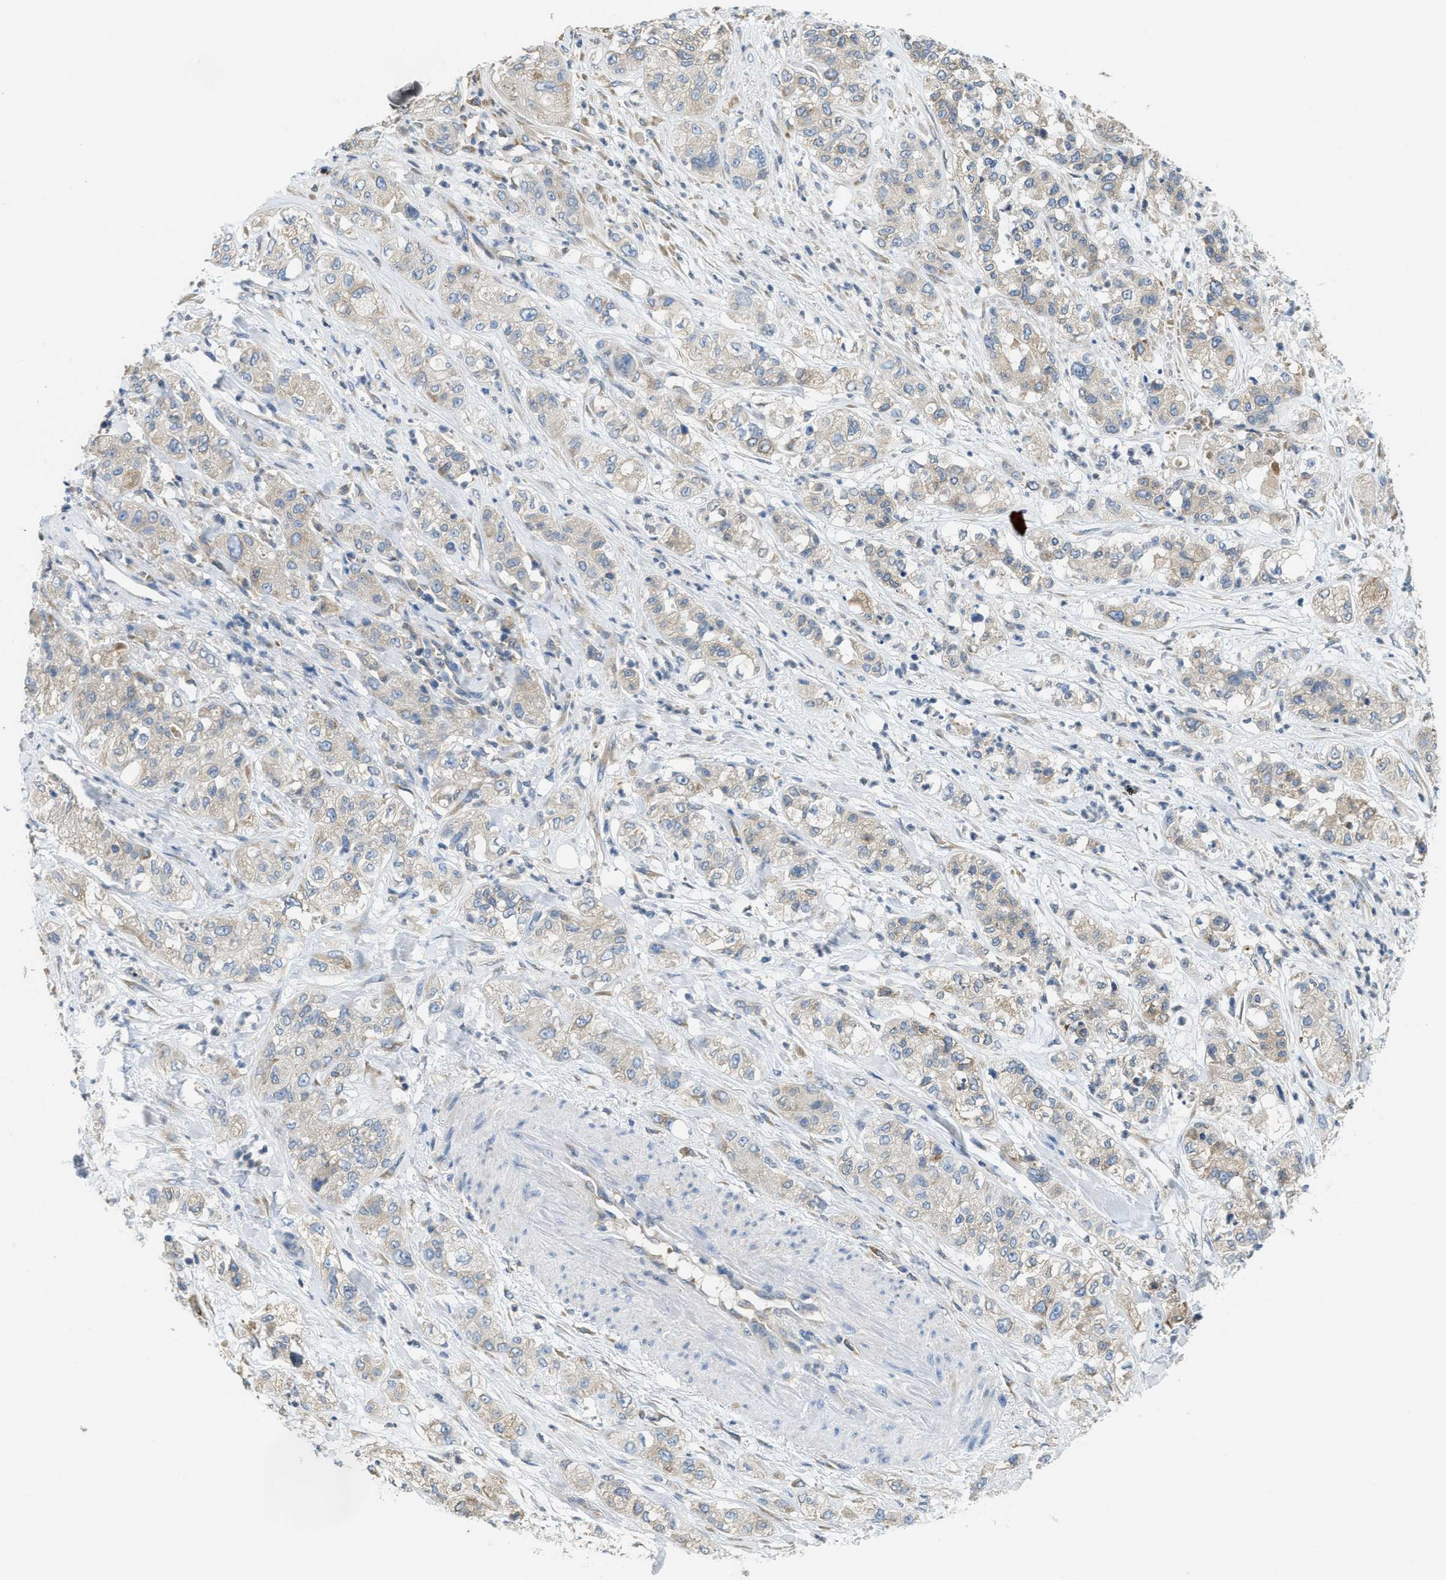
{"staining": {"intensity": "negative", "quantity": "none", "location": "none"}, "tissue": "pancreatic cancer", "cell_type": "Tumor cells", "image_type": "cancer", "snomed": [{"axis": "morphology", "description": "Adenocarcinoma, NOS"}, {"axis": "topography", "description": "Pancreas"}], "caption": "Tumor cells are negative for brown protein staining in adenocarcinoma (pancreatic).", "gene": "MPDU1", "patient": {"sex": "female", "age": 78}}